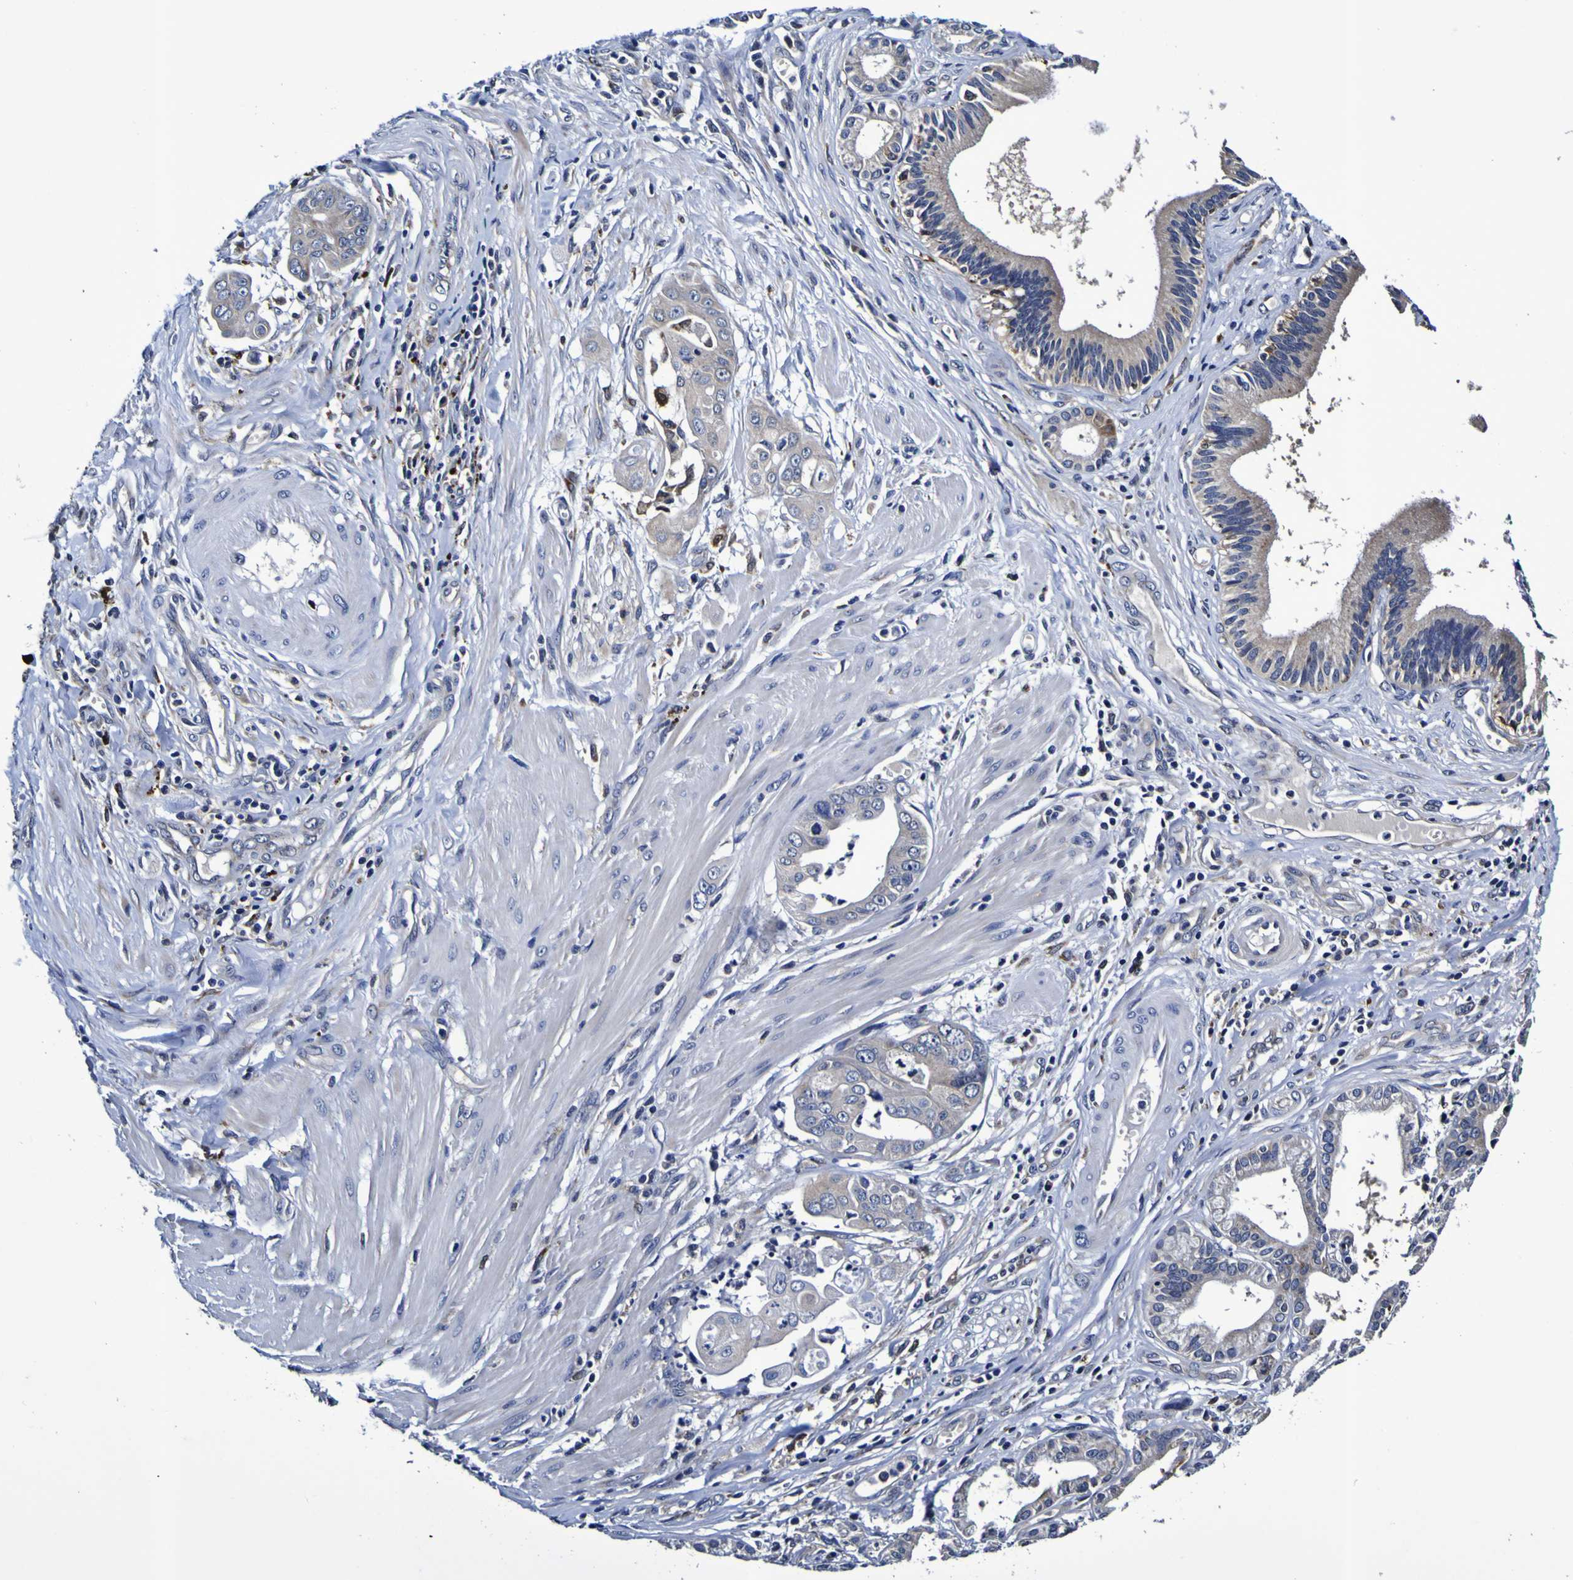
{"staining": {"intensity": "negative", "quantity": "none", "location": "none"}, "tissue": "pancreatic cancer", "cell_type": "Tumor cells", "image_type": "cancer", "snomed": [{"axis": "morphology", "description": "Adenocarcinoma, NOS"}, {"axis": "topography", "description": "Pancreas"}], "caption": "DAB immunohistochemical staining of pancreatic cancer exhibits no significant staining in tumor cells.", "gene": "GPX1", "patient": {"sex": "female", "age": 75}}